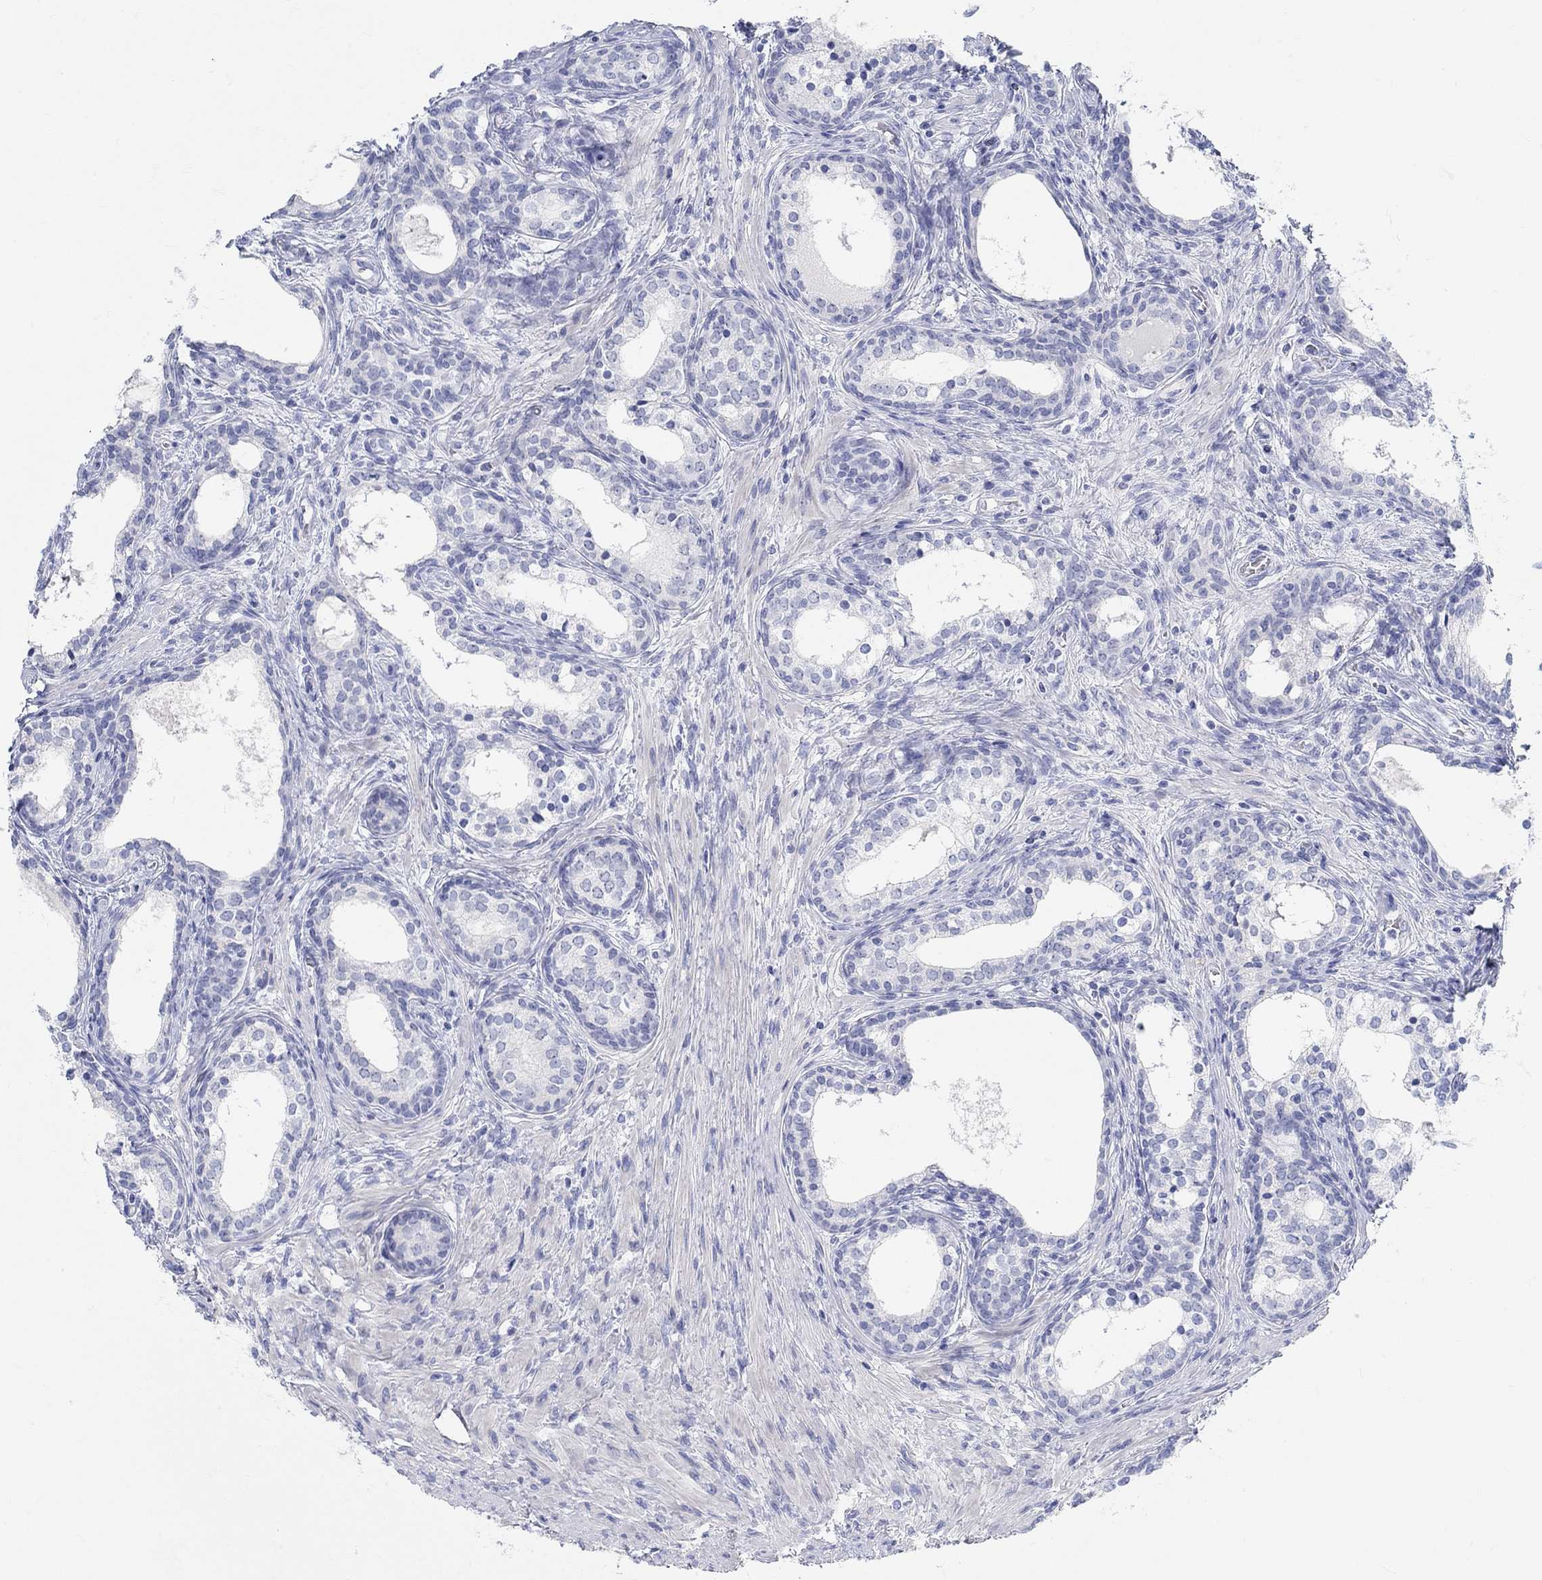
{"staining": {"intensity": "negative", "quantity": "none", "location": "none"}, "tissue": "prostate cancer", "cell_type": "Tumor cells", "image_type": "cancer", "snomed": [{"axis": "morphology", "description": "Adenocarcinoma, NOS"}, {"axis": "morphology", "description": "Adenocarcinoma, High grade"}, {"axis": "topography", "description": "Prostate"}], "caption": "This is an immunohistochemistry (IHC) micrograph of prostate cancer (adenocarcinoma). There is no positivity in tumor cells.", "gene": "GRIA3", "patient": {"sex": "male", "age": 61}}